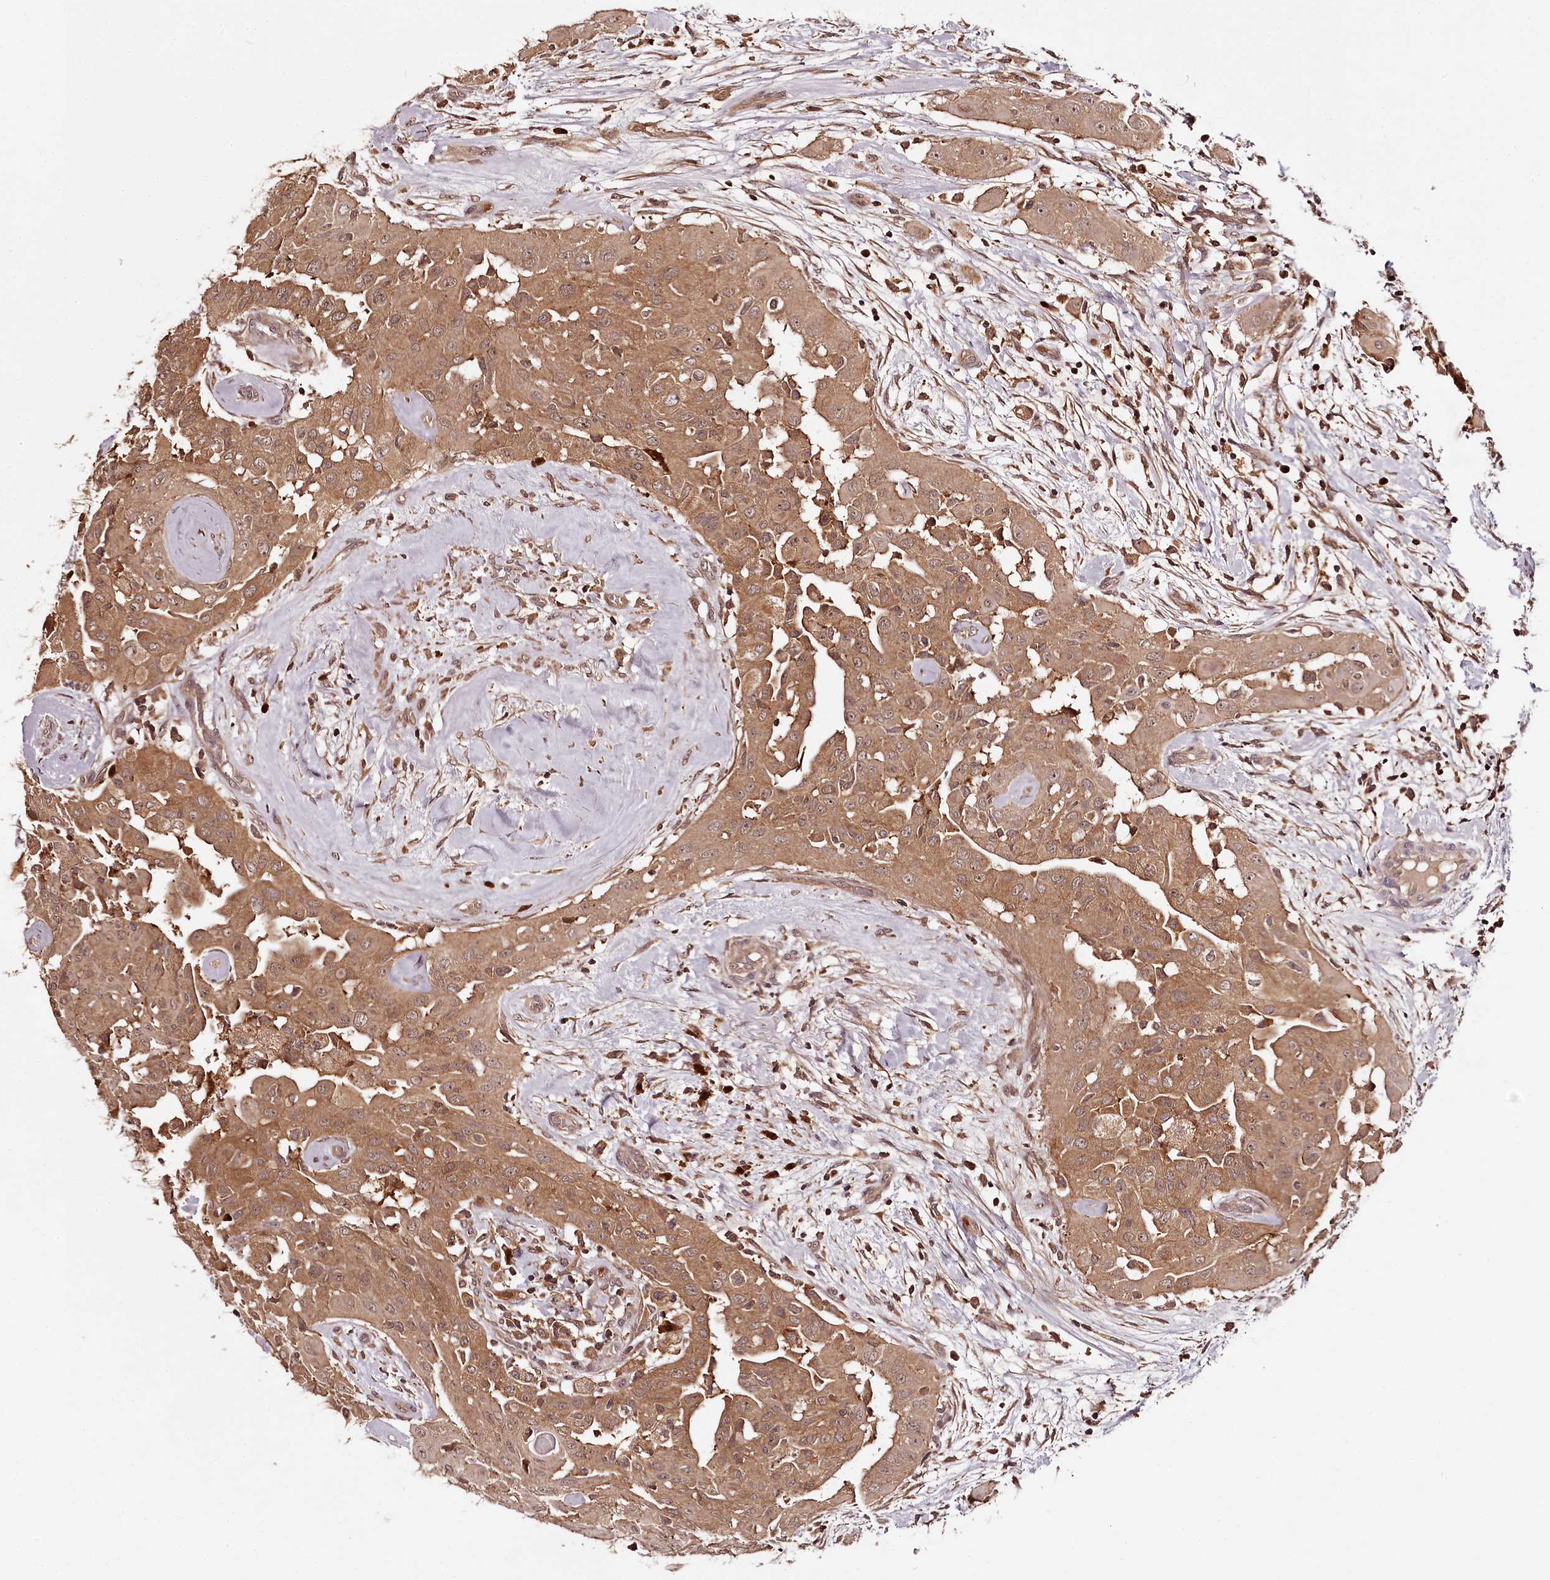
{"staining": {"intensity": "moderate", "quantity": ">75%", "location": "cytoplasmic/membranous"}, "tissue": "thyroid cancer", "cell_type": "Tumor cells", "image_type": "cancer", "snomed": [{"axis": "morphology", "description": "Papillary adenocarcinoma, NOS"}, {"axis": "topography", "description": "Thyroid gland"}], "caption": "DAB (3,3'-diaminobenzidine) immunohistochemical staining of thyroid cancer (papillary adenocarcinoma) shows moderate cytoplasmic/membranous protein expression in about >75% of tumor cells. (DAB (3,3'-diaminobenzidine) IHC, brown staining for protein, blue staining for nuclei).", "gene": "TTC12", "patient": {"sex": "female", "age": 59}}